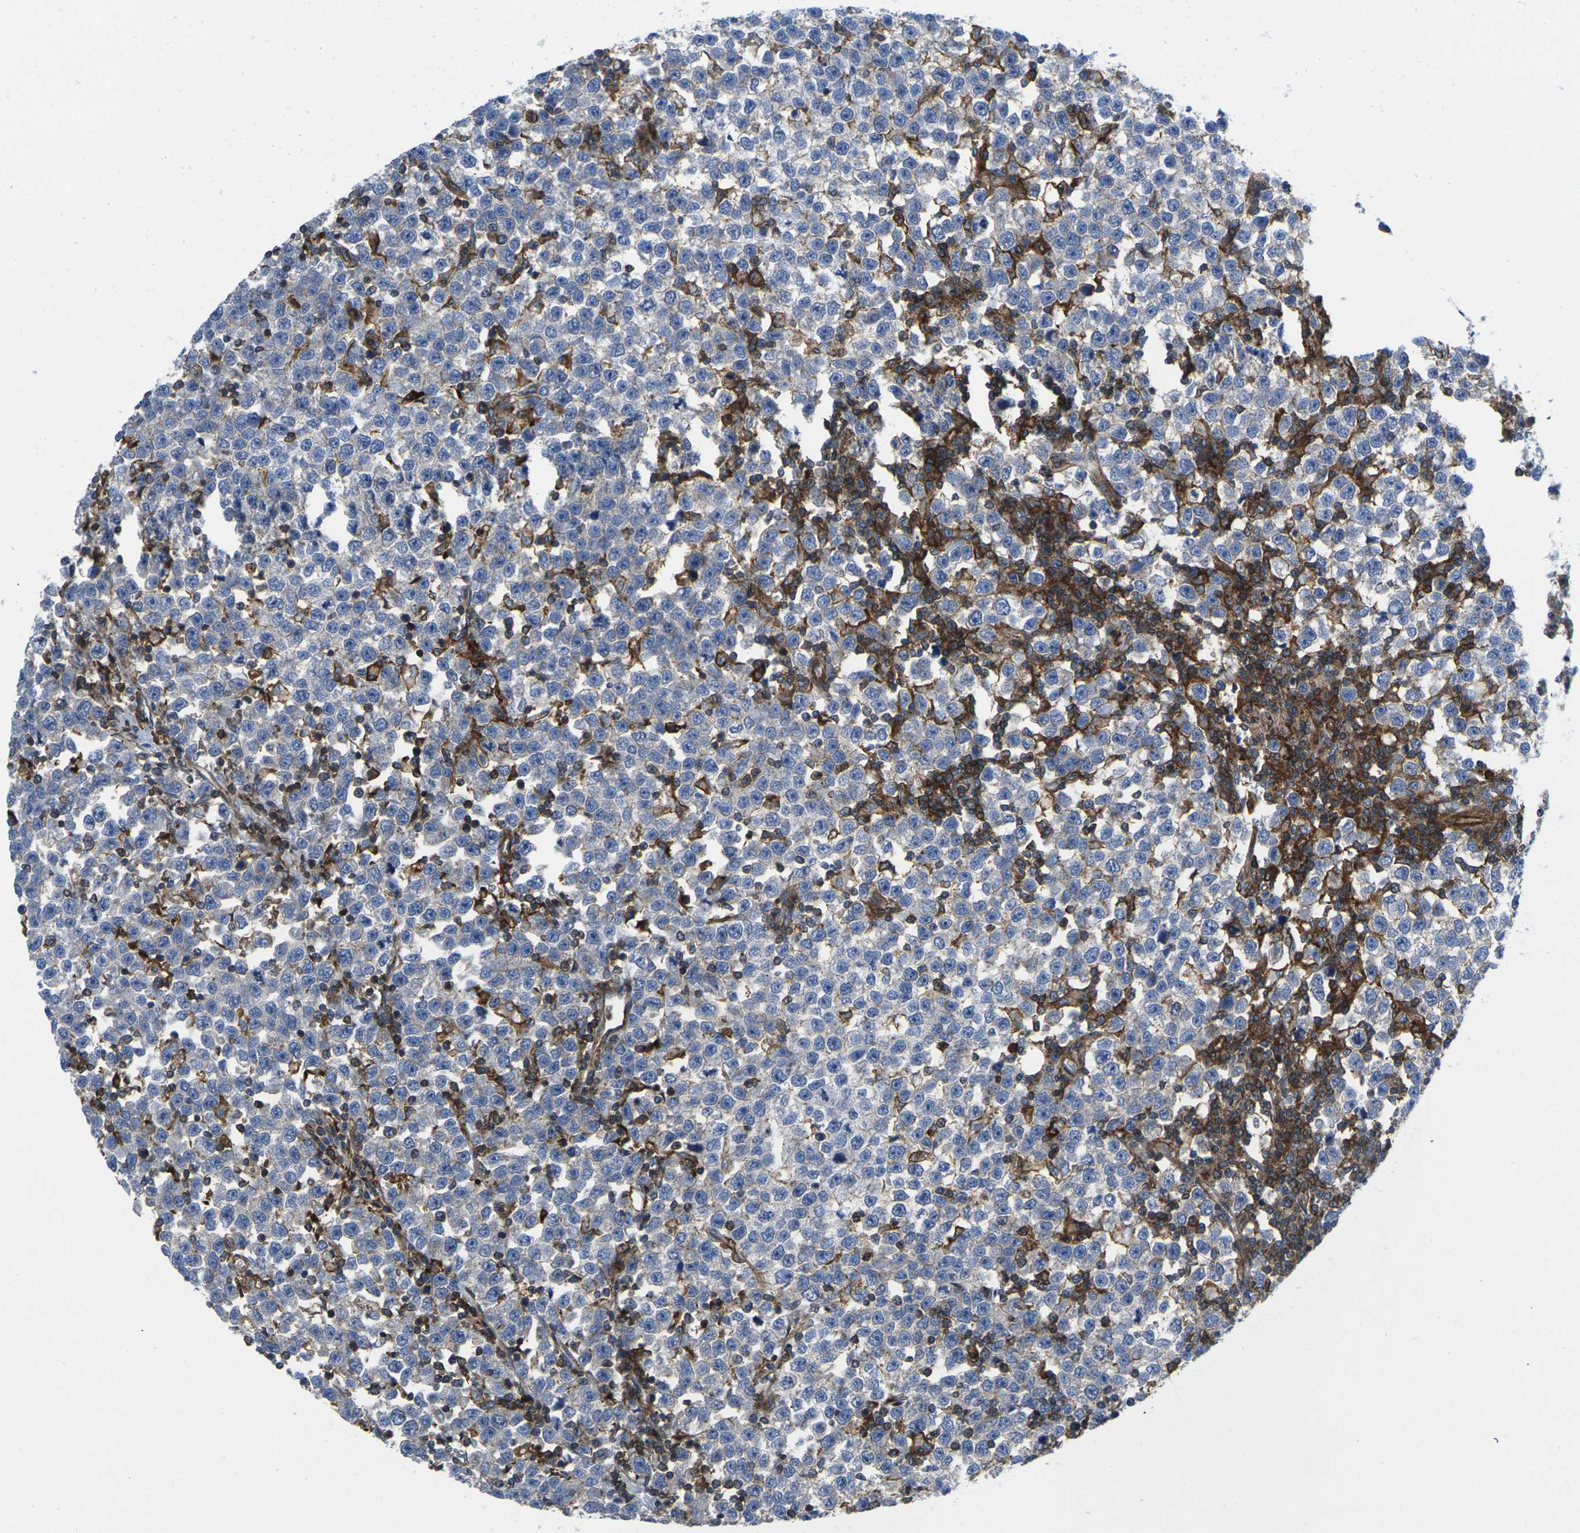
{"staining": {"intensity": "negative", "quantity": "none", "location": "none"}, "tissue": "testis cancer", "cell_type": "Tumor cells", "image_type": "cancer", "snomed": [{"axis": "morphology", "description": "Seminoma, NOS"}, {"axis": "topography", "description": "Testis"}], "caption": "This is an IHC image of human testis cancer. There is no positivity in tumor cells.", "gene": "IQGAP1", "patient": {"sex": "male", "age": 43}}